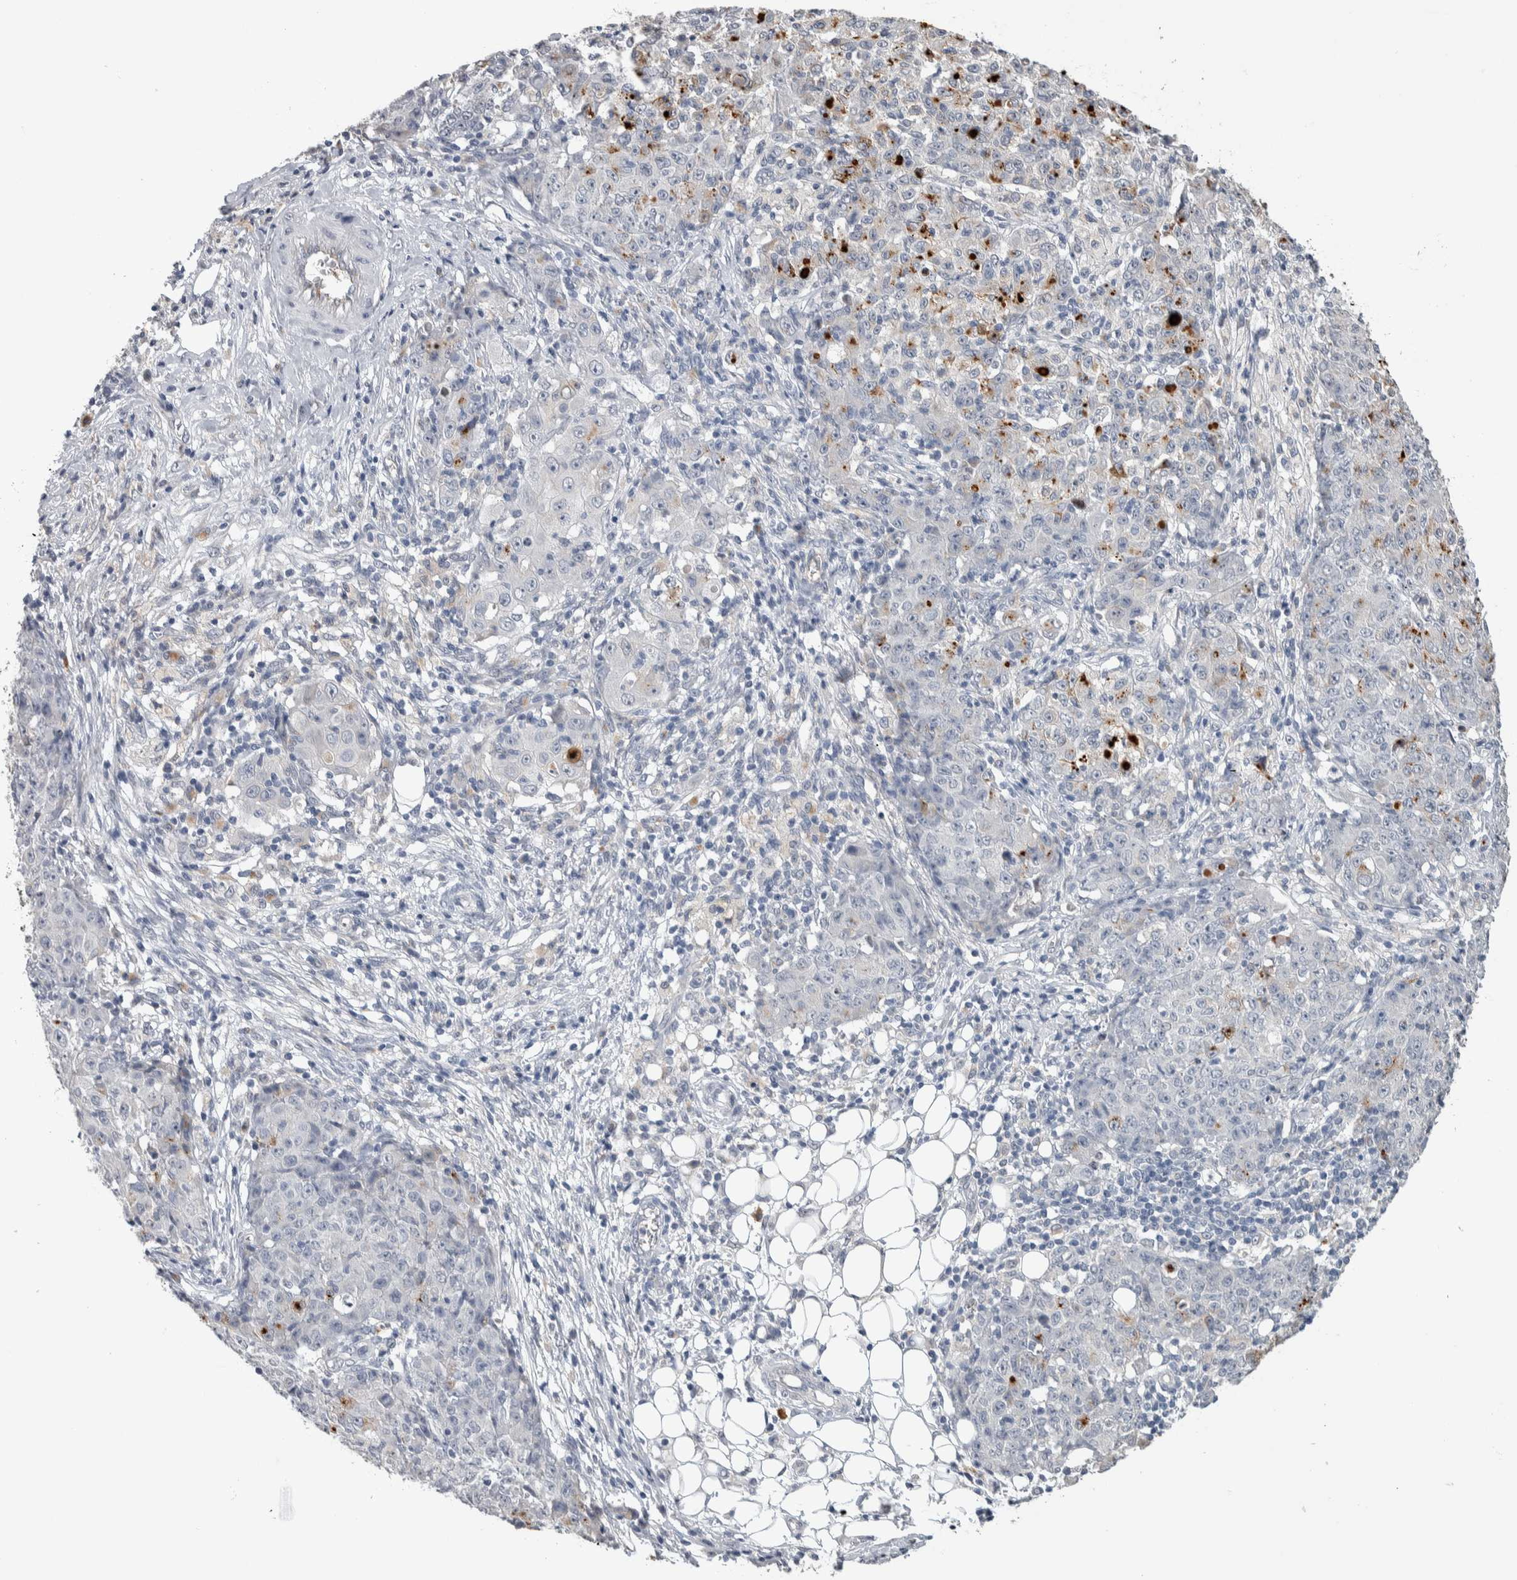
{"staining": {"intensity": "negative", "quantity": "none", "location": "none"}, "tissue": "ovarian cancer", "cell_type": "Tumor cells", "image_type": "cancer", "snomed": [{"axis": "morphology", "description": "Carcinoma, endometroid"}, {"axis": "topography", "description": "Ovary"}], "caption": "A micrograph of ovarian cancer stained for a protein displays no brown staining in tumor cells.", "gene": "TMEM102", "patient": {"sex": "female", "age": 42}}